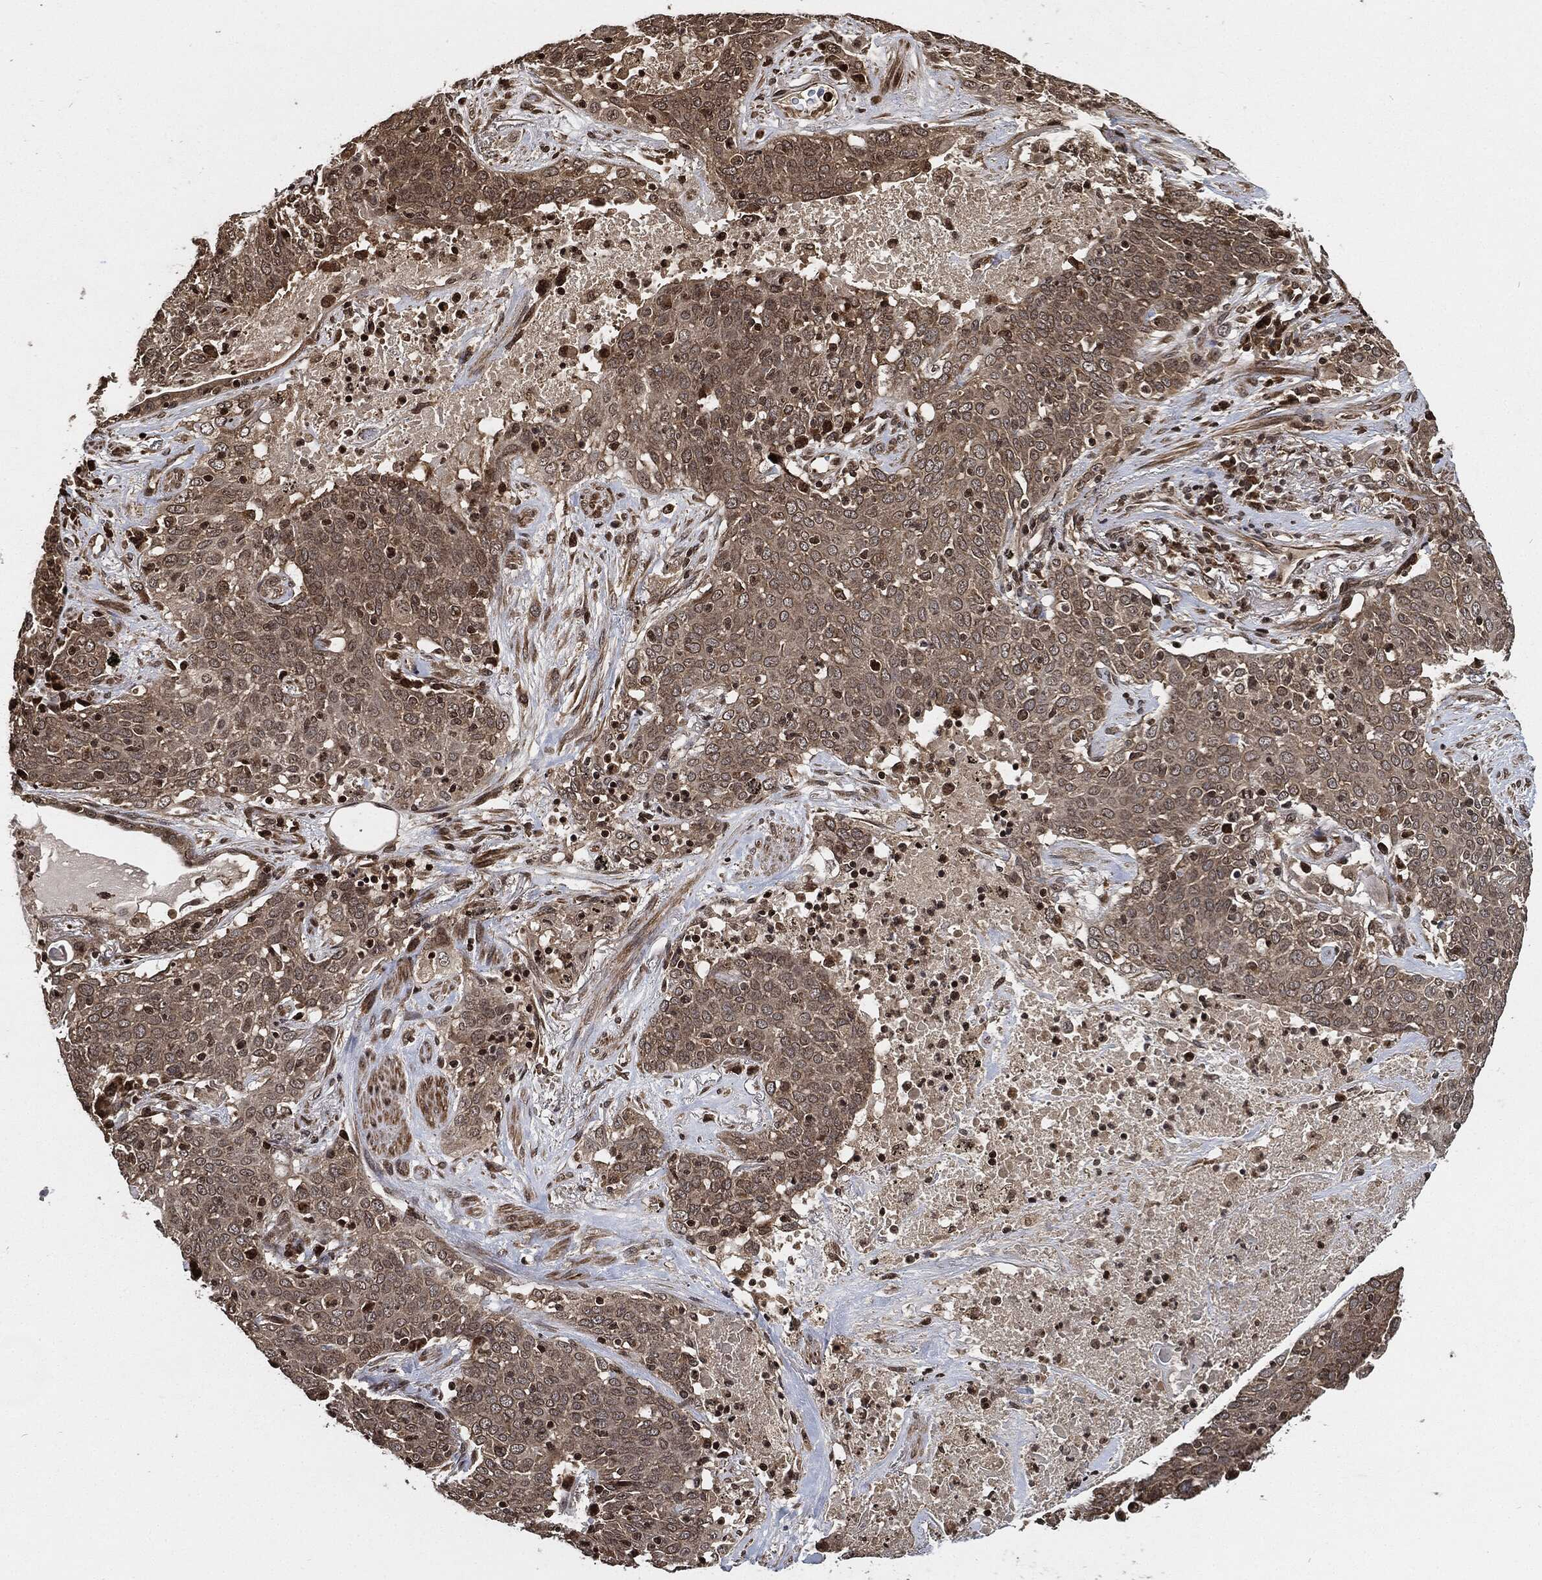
{"staining": {"intensity": "negative", "quantity": "none", "location": "none"}, "tissue": "lung cancer", "cell_type": "Tumor cells", "image_type": "cancer", "snomed": [{"axis": "morphology", "description": "Squamous cell carcinoma, NOS"}, {"axis": "topography", "description": "Lung"}], "caption": "DAB (3,3'-diaminobenzidine) immunohistochemical staining of lung cancer (squamous cell carcinoma) demonstrates no significant staining in tumor cells. The staining is performed using DAB brown chromogen with nuclei counter-stained in using hematoxylin.", "gene": "PDK1", "patient": {"sex": "male", "age": 82}}